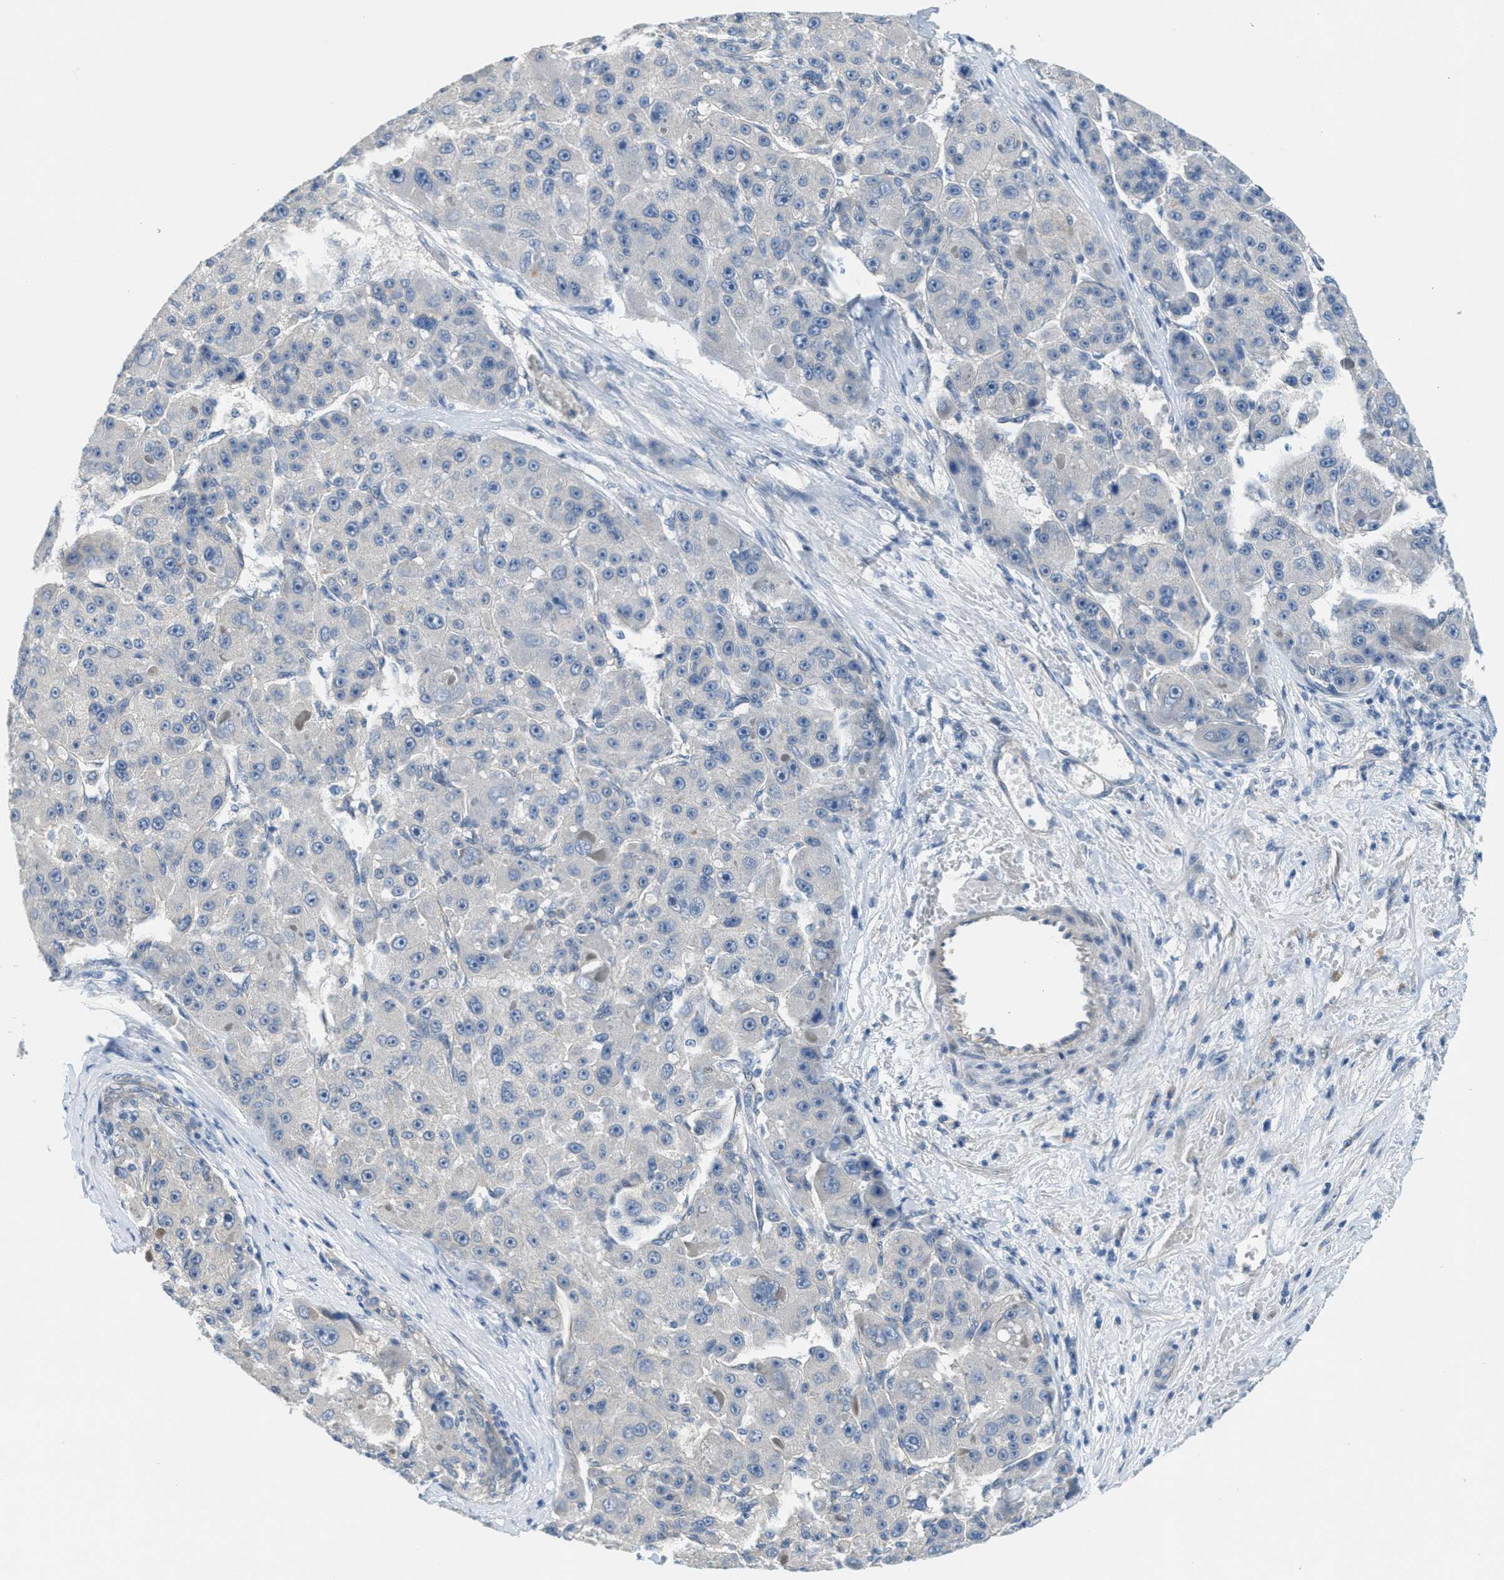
{"staining": {"intensity": "negative", "quantity": "none", "location": "none"}, "tissue": "liver cancer", "cell_type": "Tumor cells", "image_type": "cancer", "snomed": [{"axis": "morphology", "description": "Carcinoma, Hepatocellular, NOS"}, {"axis": "topography", "description": "Liver"}], "caption": "Immunohistochemistry (IHC) of liver hepatocellular carcinoma exhibits no staining in tumor cells.", "gene": "ZFYVE9", "patient": {"sex": "male", "age": 76}}